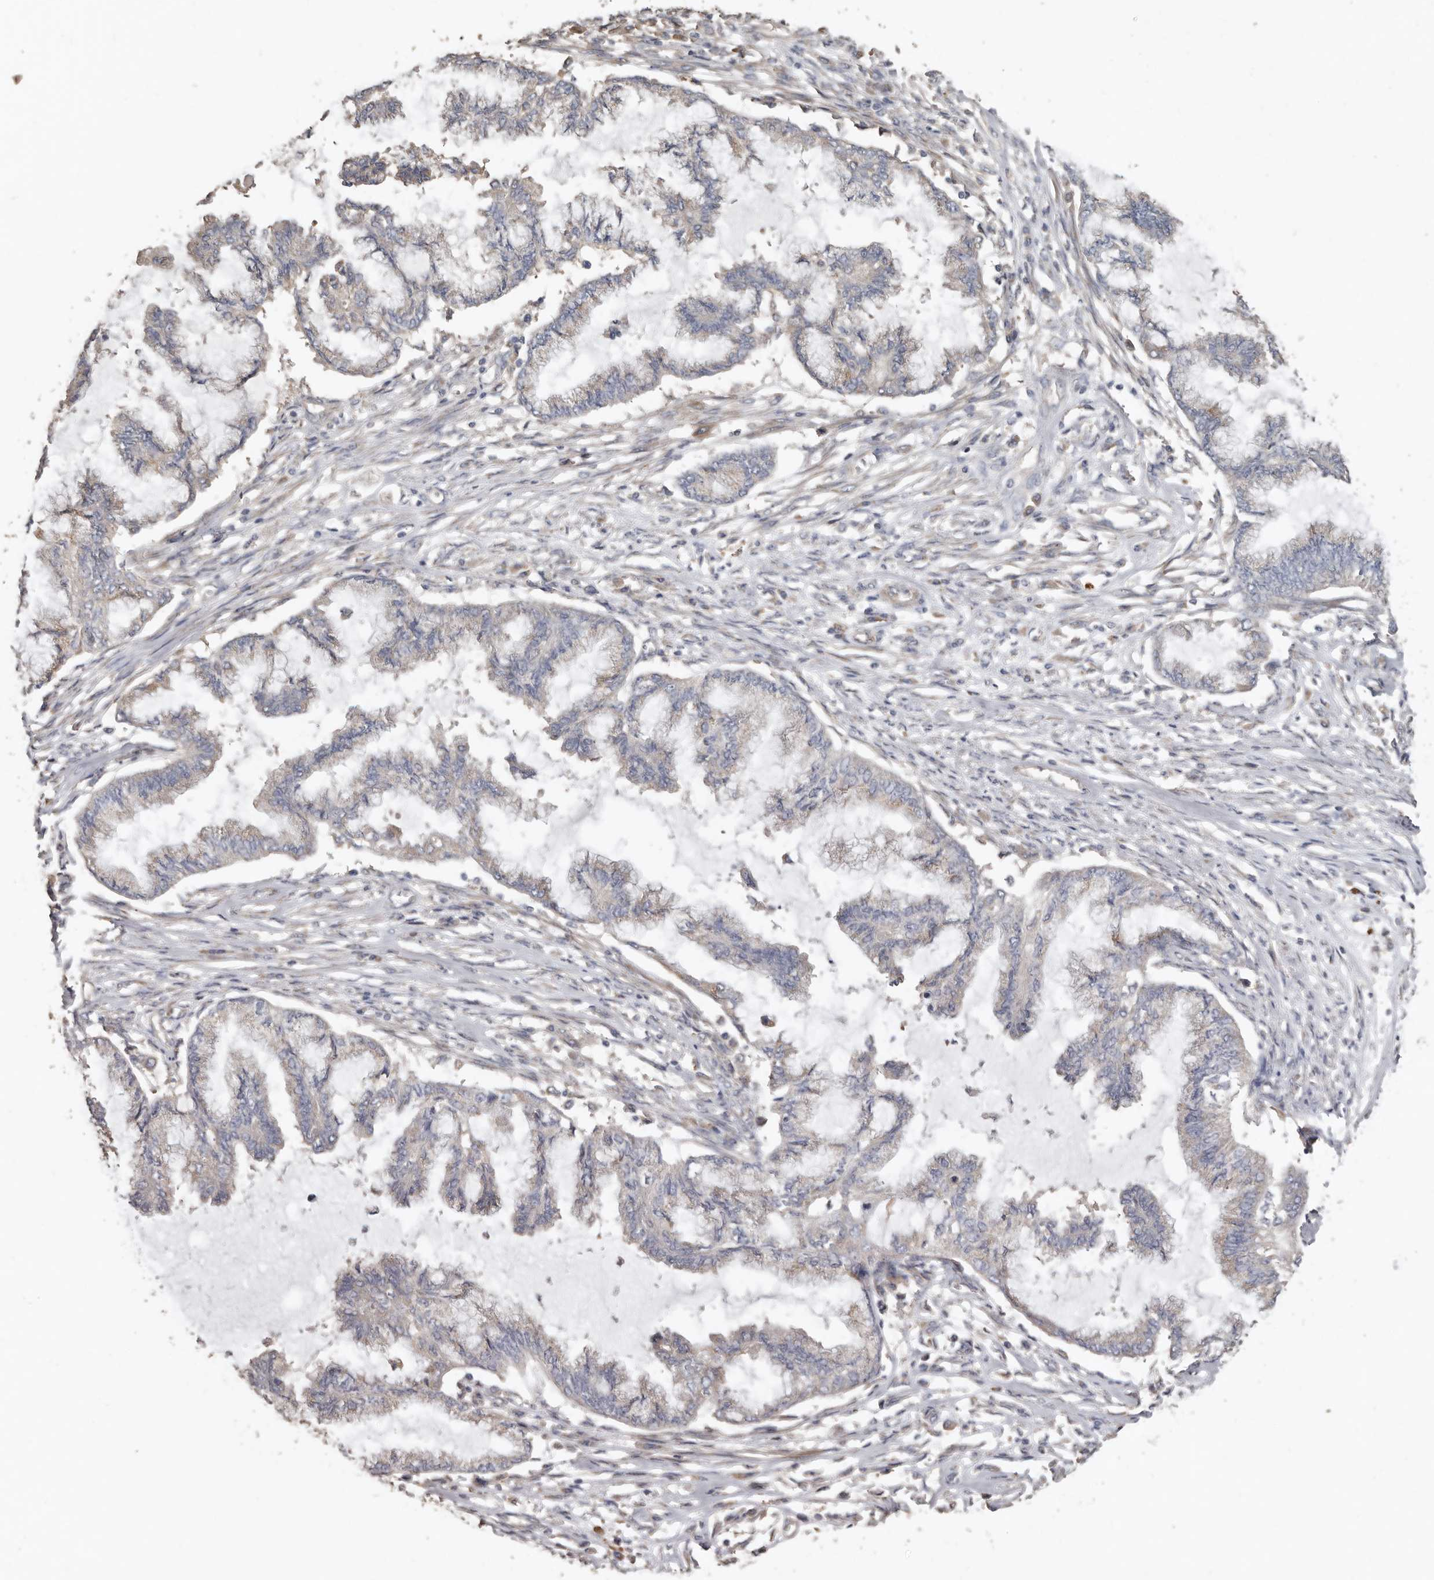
{"staining": {"intensity": "weak", "quantity": "<25%", "location": "cytoplasmic/membranous"}, "tissue": "endometrial cancer", "cell_type": "Tumor cells", "image_type": "cancer", "snomed": [{"axis": "morphology", "description": "Adenocarcinoma, NOS"}, {"axis": "topography", "description": "Endometrium"}], "caption": "The photomicrograph exhibits no significant expression in tumor cells of endometrial cancer.", "gene": "FLCN", "patient": {"sex": "female", "age": 86}}